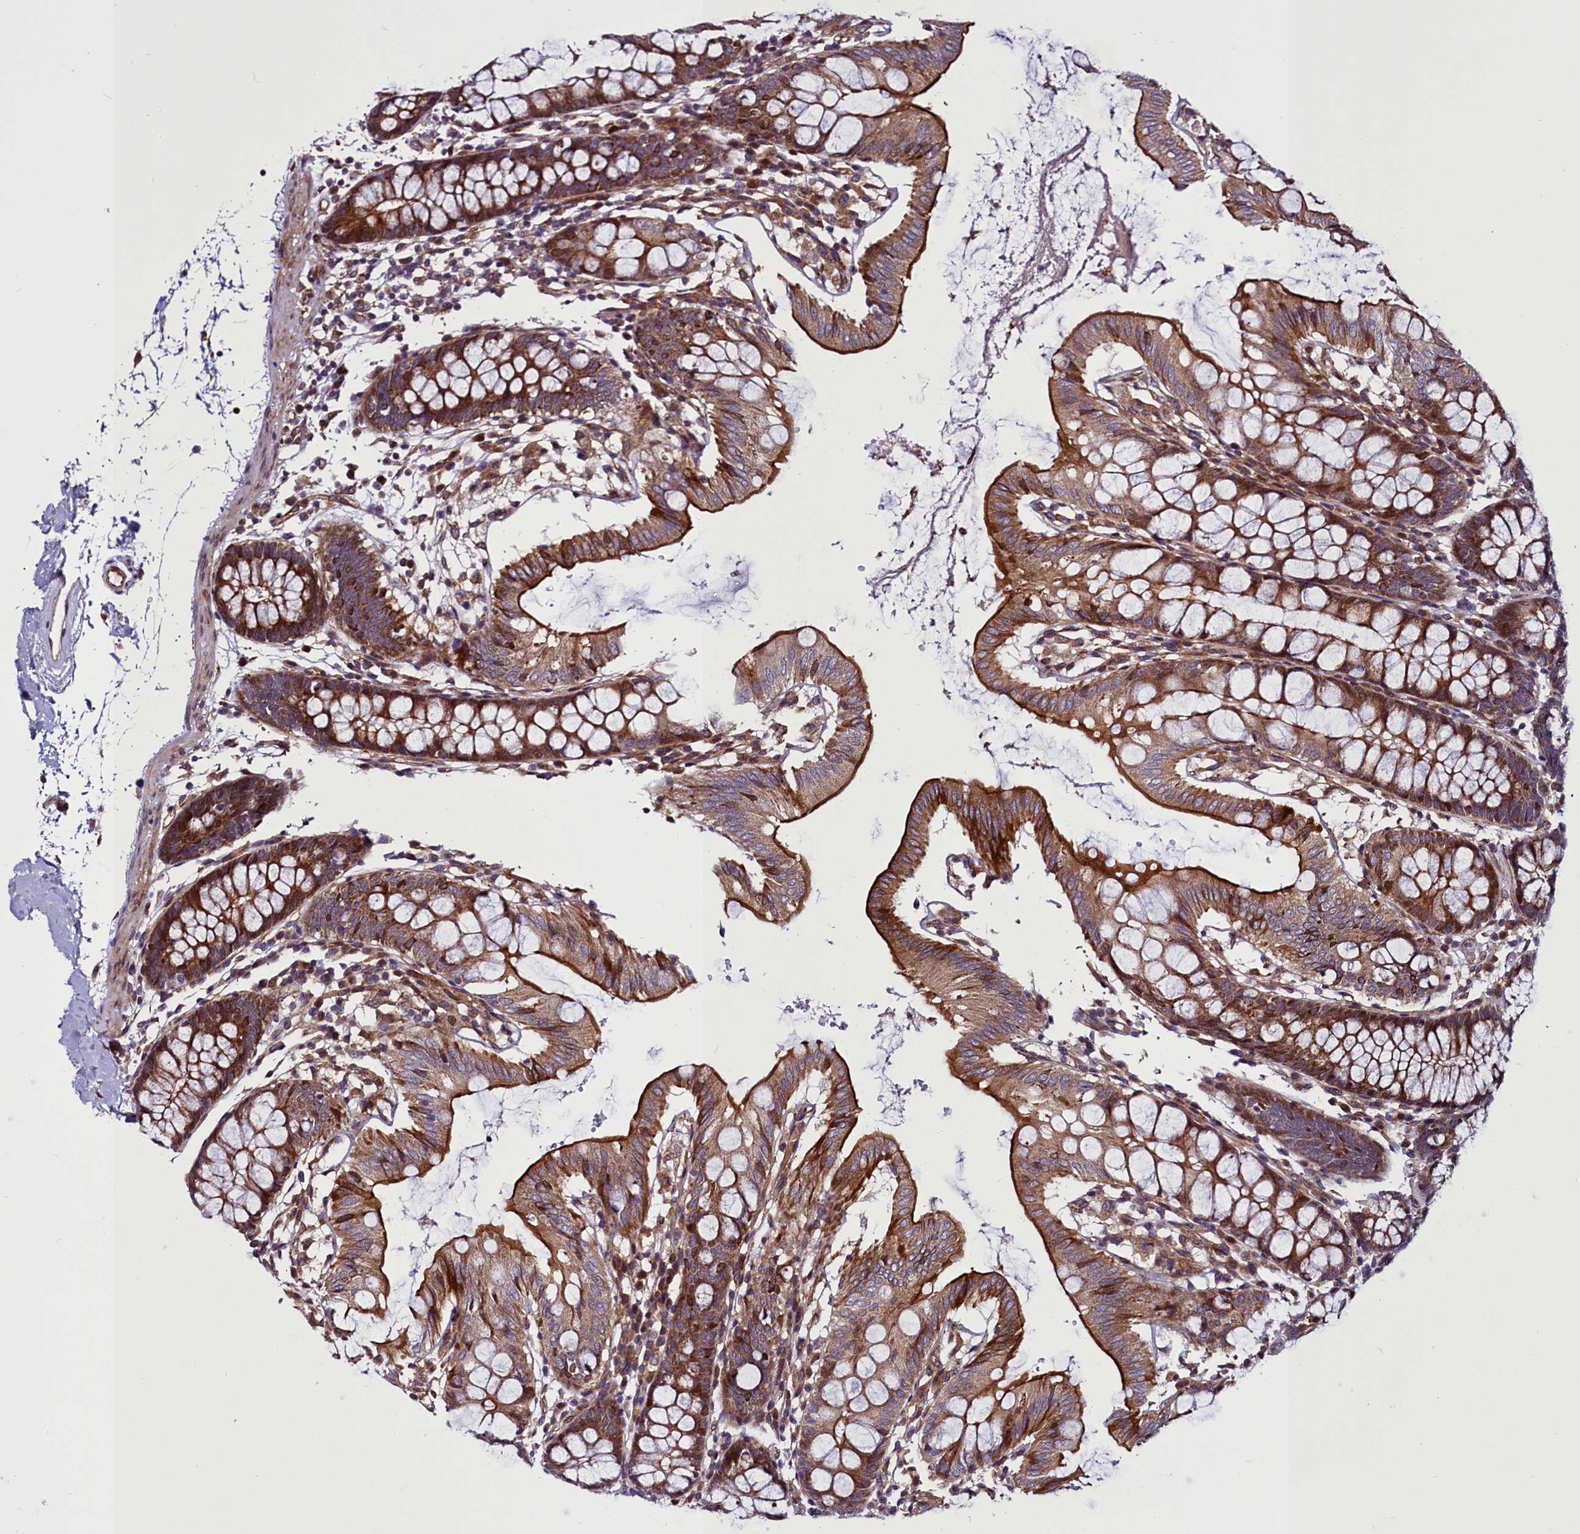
{"staining": {"intensity": "strong", "quantity": ">75%", "location": "cytoplasmic/membranous"}, "tissue": "colon", "cell_type": "Endothelial cells", "image_type": "normal", "snomed": [{"axis": "morphology", "description": "Normal tissue, NOS"}, {"axis": "topography", "description": "Colon"}], "caption": "Colon was stained to show a protein in brown. There is high levels of strong cytoplasmic/membranous staining in about >75% of endothelial cells. (DAB IHC, brown staining for protein, blue staining for nuclei).", "gene": "MCRIP1", "patient": {"sex": "male", "age": 75}}